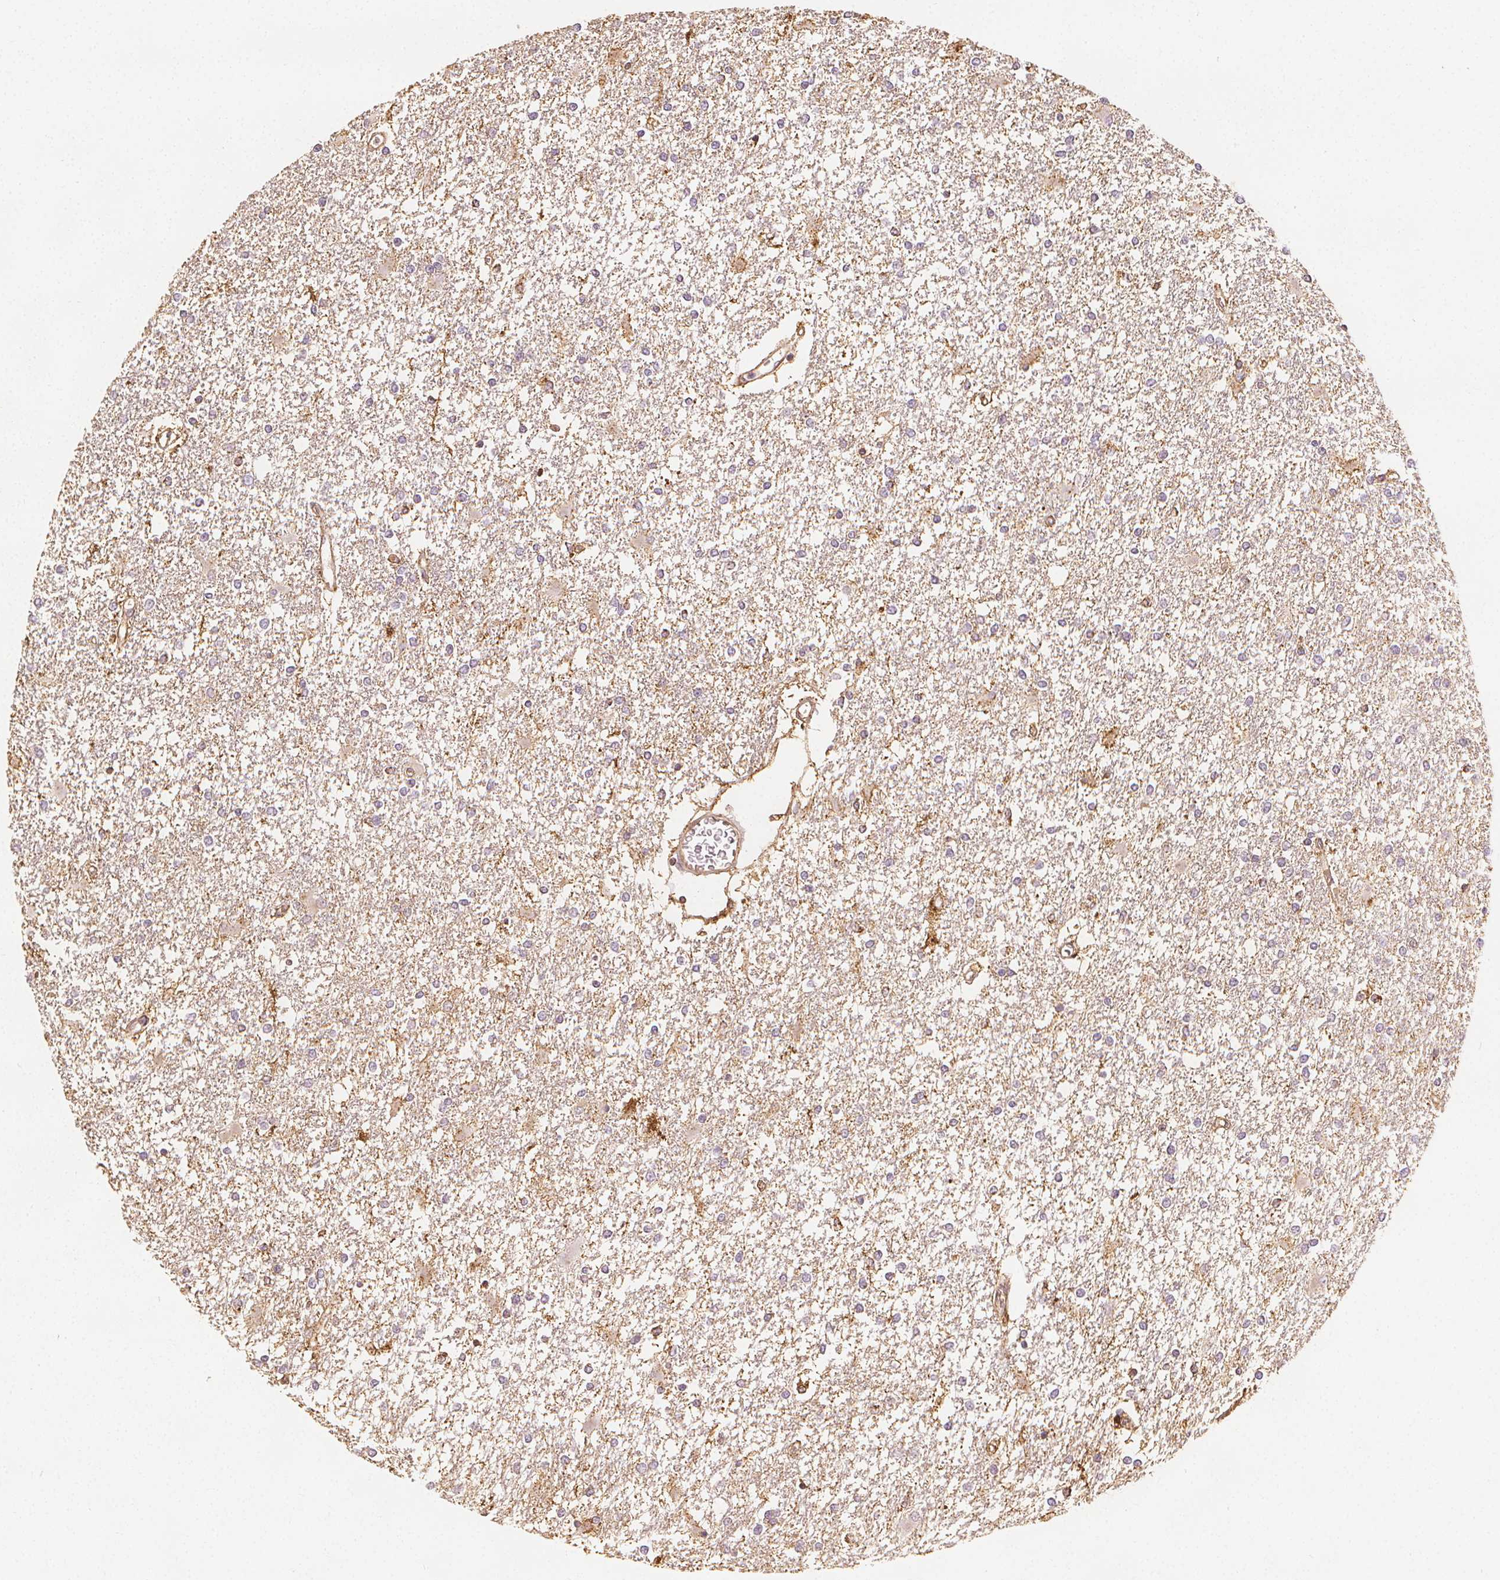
{"staining": {"intensity": "negative", "quantity": "none", "location": "none"}, "tissue": "glioma", "cell_type": "Tumor cells", "image_type": "cancer", "snomed": [{"axis": "morphology", "description": "Glioma, malignant, High grade"}, {"axis": "topography", "description": "Cerebral cortex"}], "caption": "An IHC histopathology image of glioma is shown. There is no staining in tumor cells of glioma.", "gene": "ARHGAP26", "patient": {"sex": "male", "age": 79}}